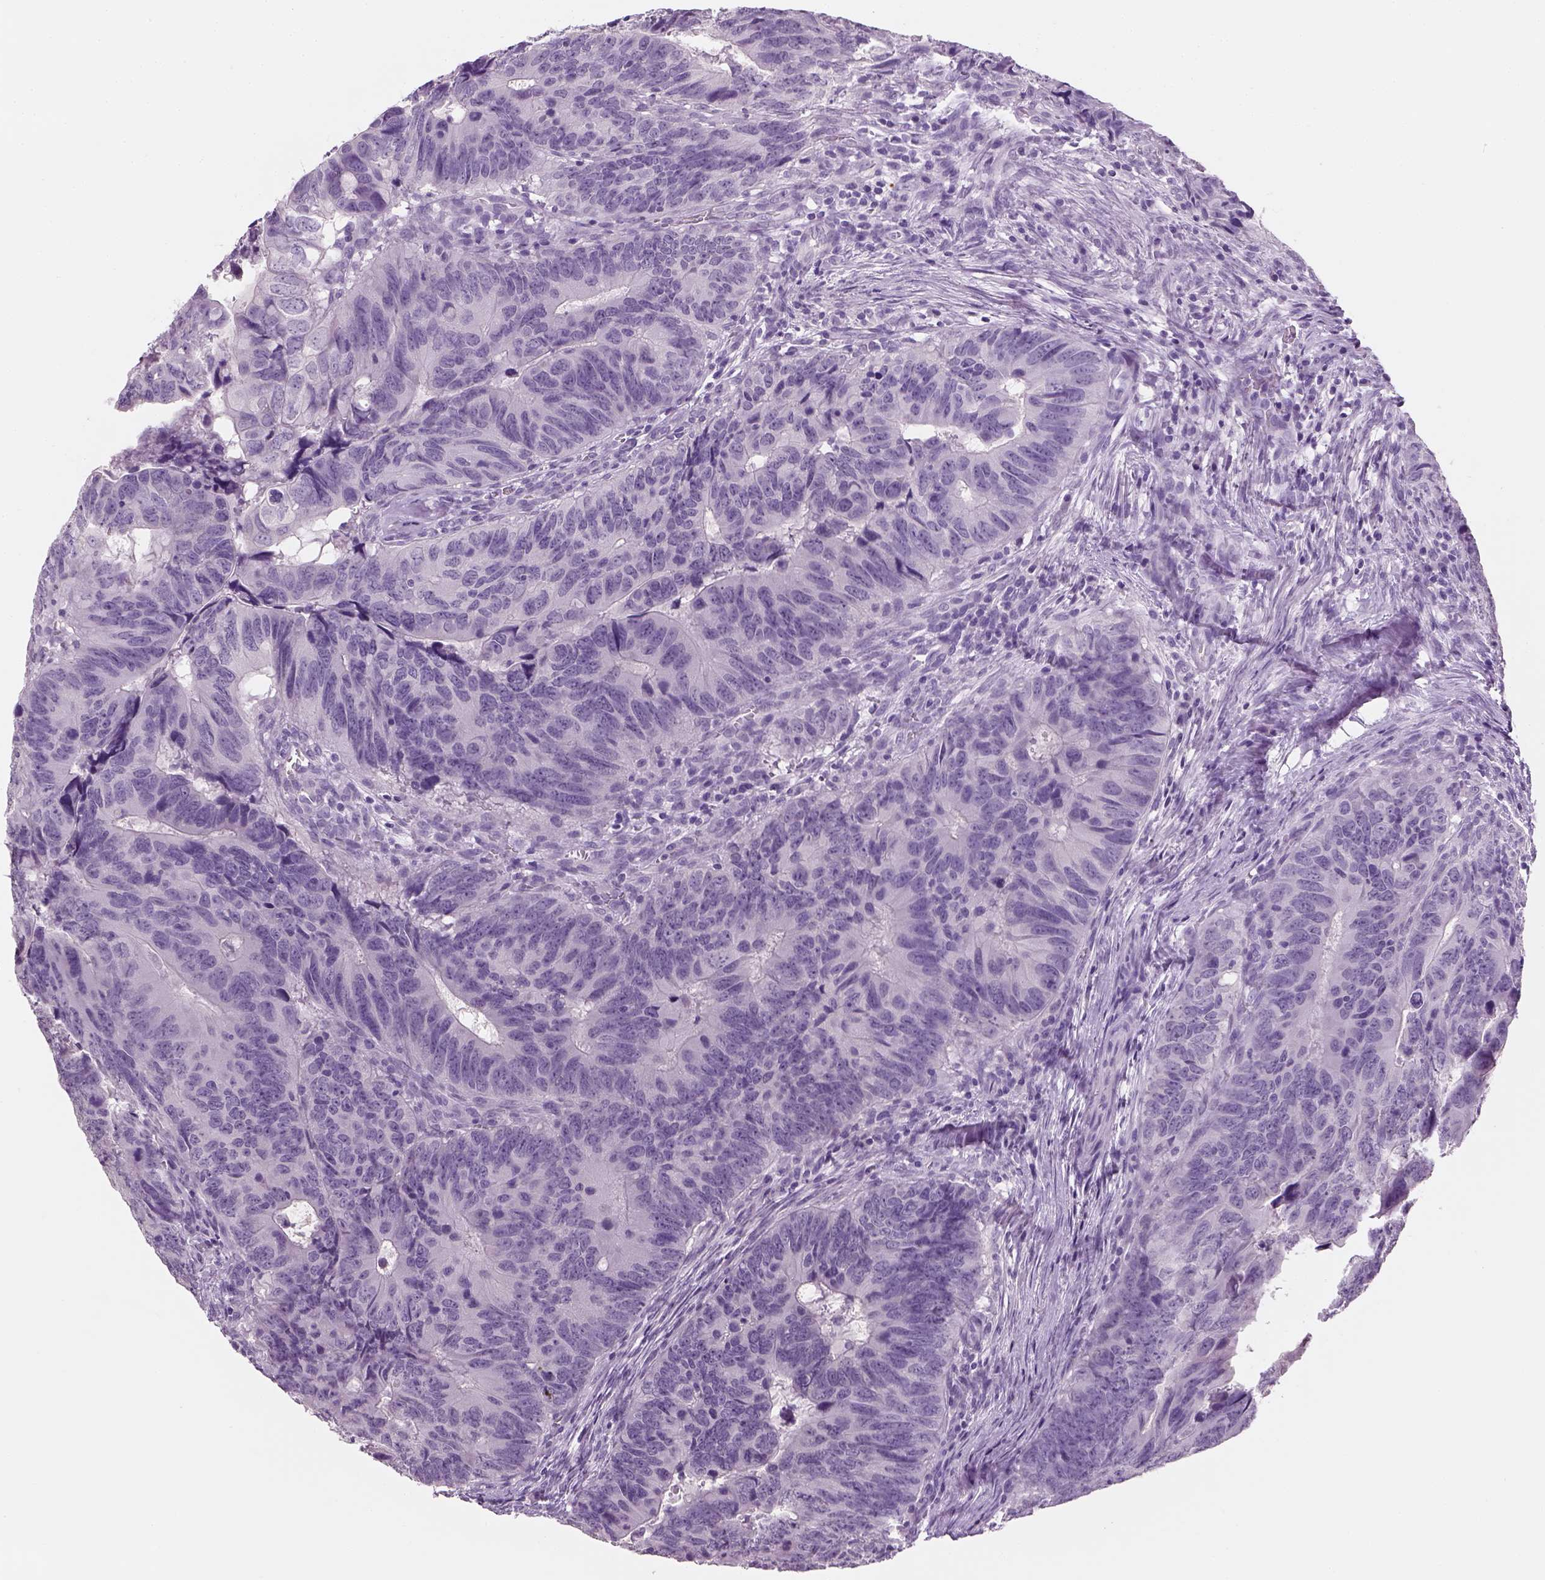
{"staining": {"intensity": "negative", "quantity": "none", "location": "none"}, "tissue": "colorectal cancer", "cell_type": "Tumor cells", "image_type": "cancer", "snomed": [{"axis": "morphology", "description": "Adenocarcinoma, NOS"}, {"axis": "topography", "description": "Colon"}], "caption": "Colorectal cancer (adenocarcinoma) was stained to show a protein in brown. There is no significant expression in tumor cells. The staining is performed using DAB (3,3'-diaminobenzidine) brown chromogen with nuclei counter-stained in using hematoxylin.", "gene": "TH", "patient": {"sex": "female", "age": 82}}